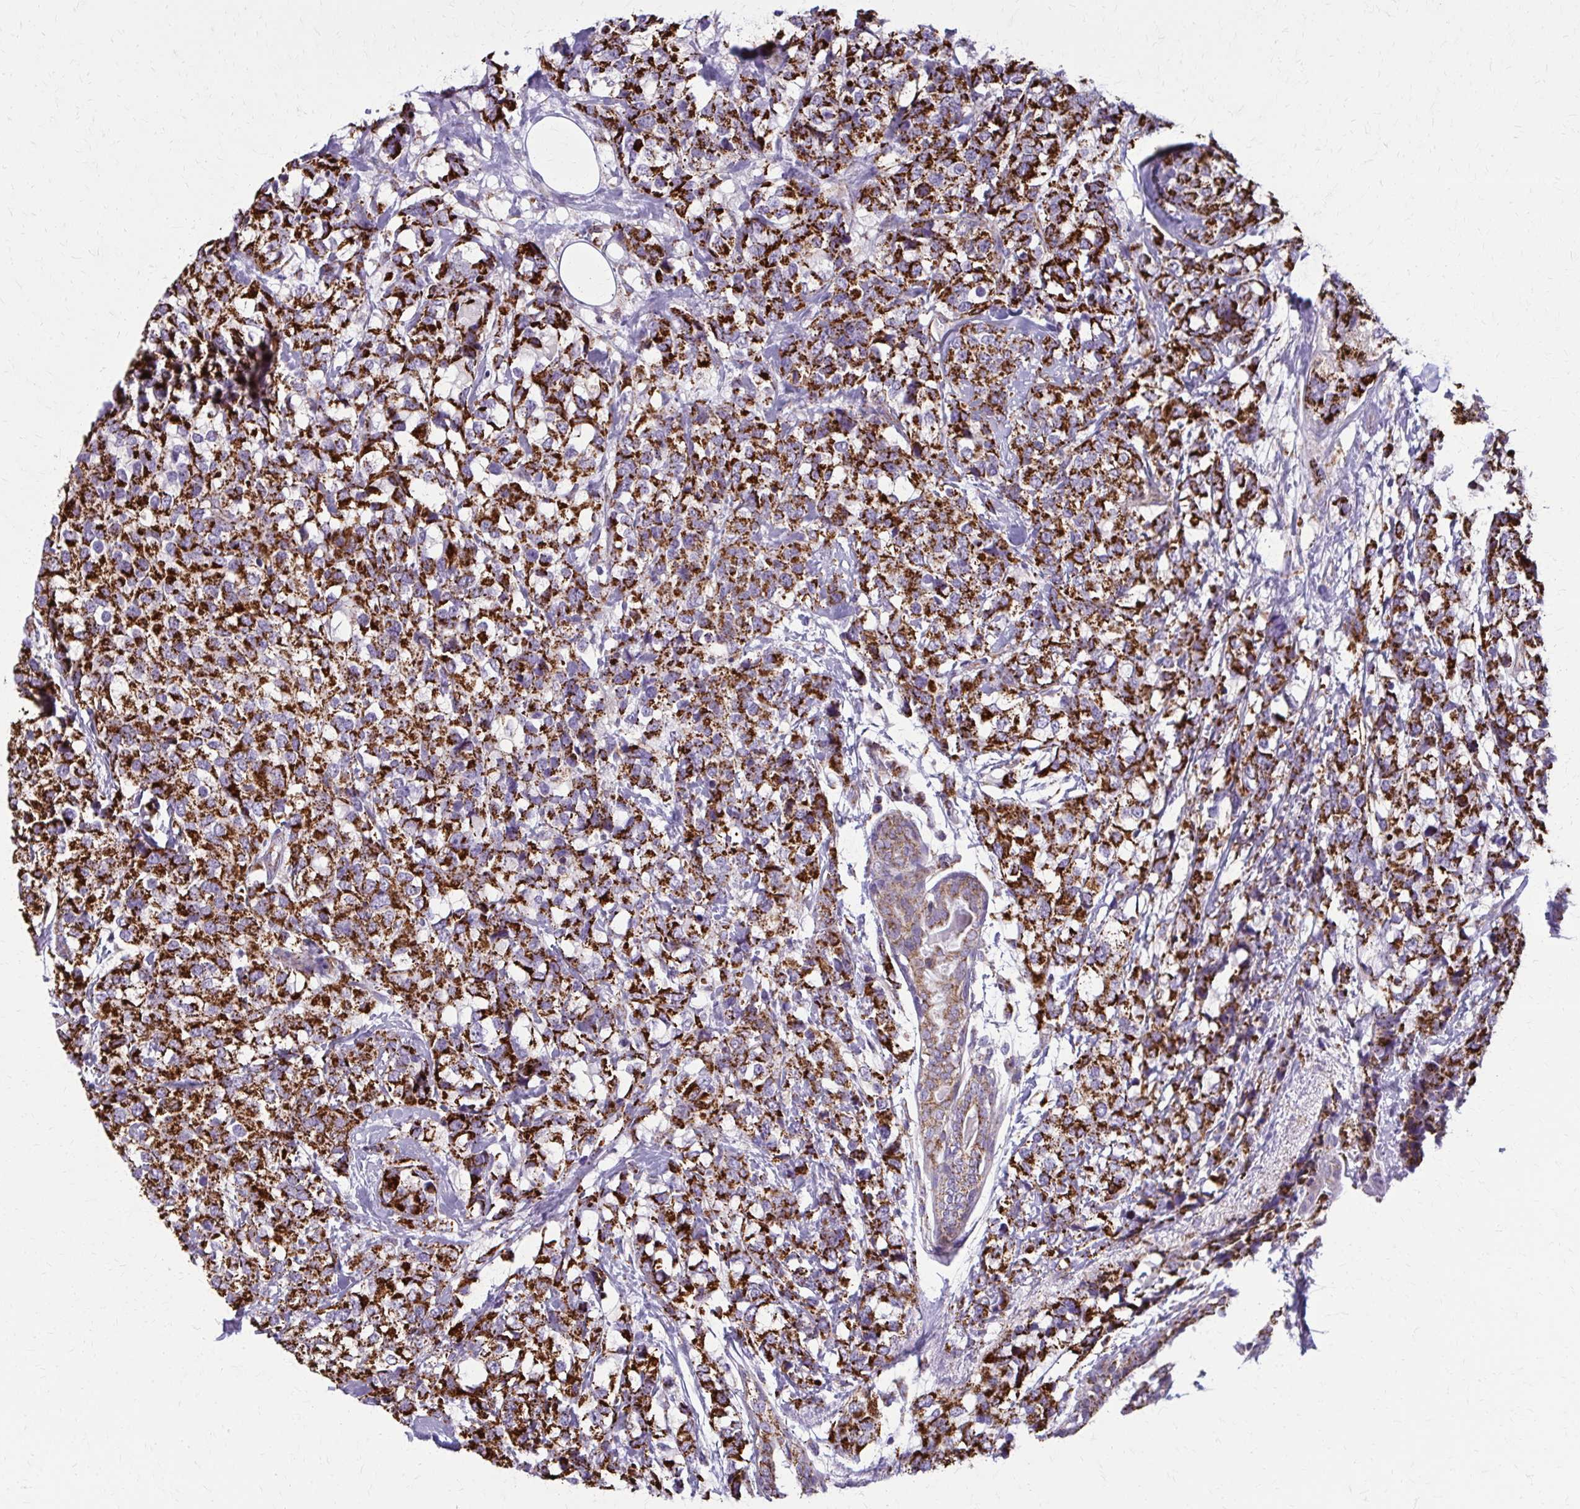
{"staining": {"intensity": "strong", "quantity": ">75%", "location": "cytoplasmic/membranous"}, "tissue": "breast cancer", "cell_type": "Tumor cells", "image_type": "cancer", "snomed": [{"axis": "morphology", "description": "Lobular carcinoma"}, {"axis": "topography", "description": "Breast"}], "caption": "Brown immunohistochemical staining in human lobular carcinoma (breast) exhibits strong cytoplasmic/membranous expression in about >75% of tumor cells.", "gene": "TVP23A", "patient": {"sex": "female", "age": 59}}